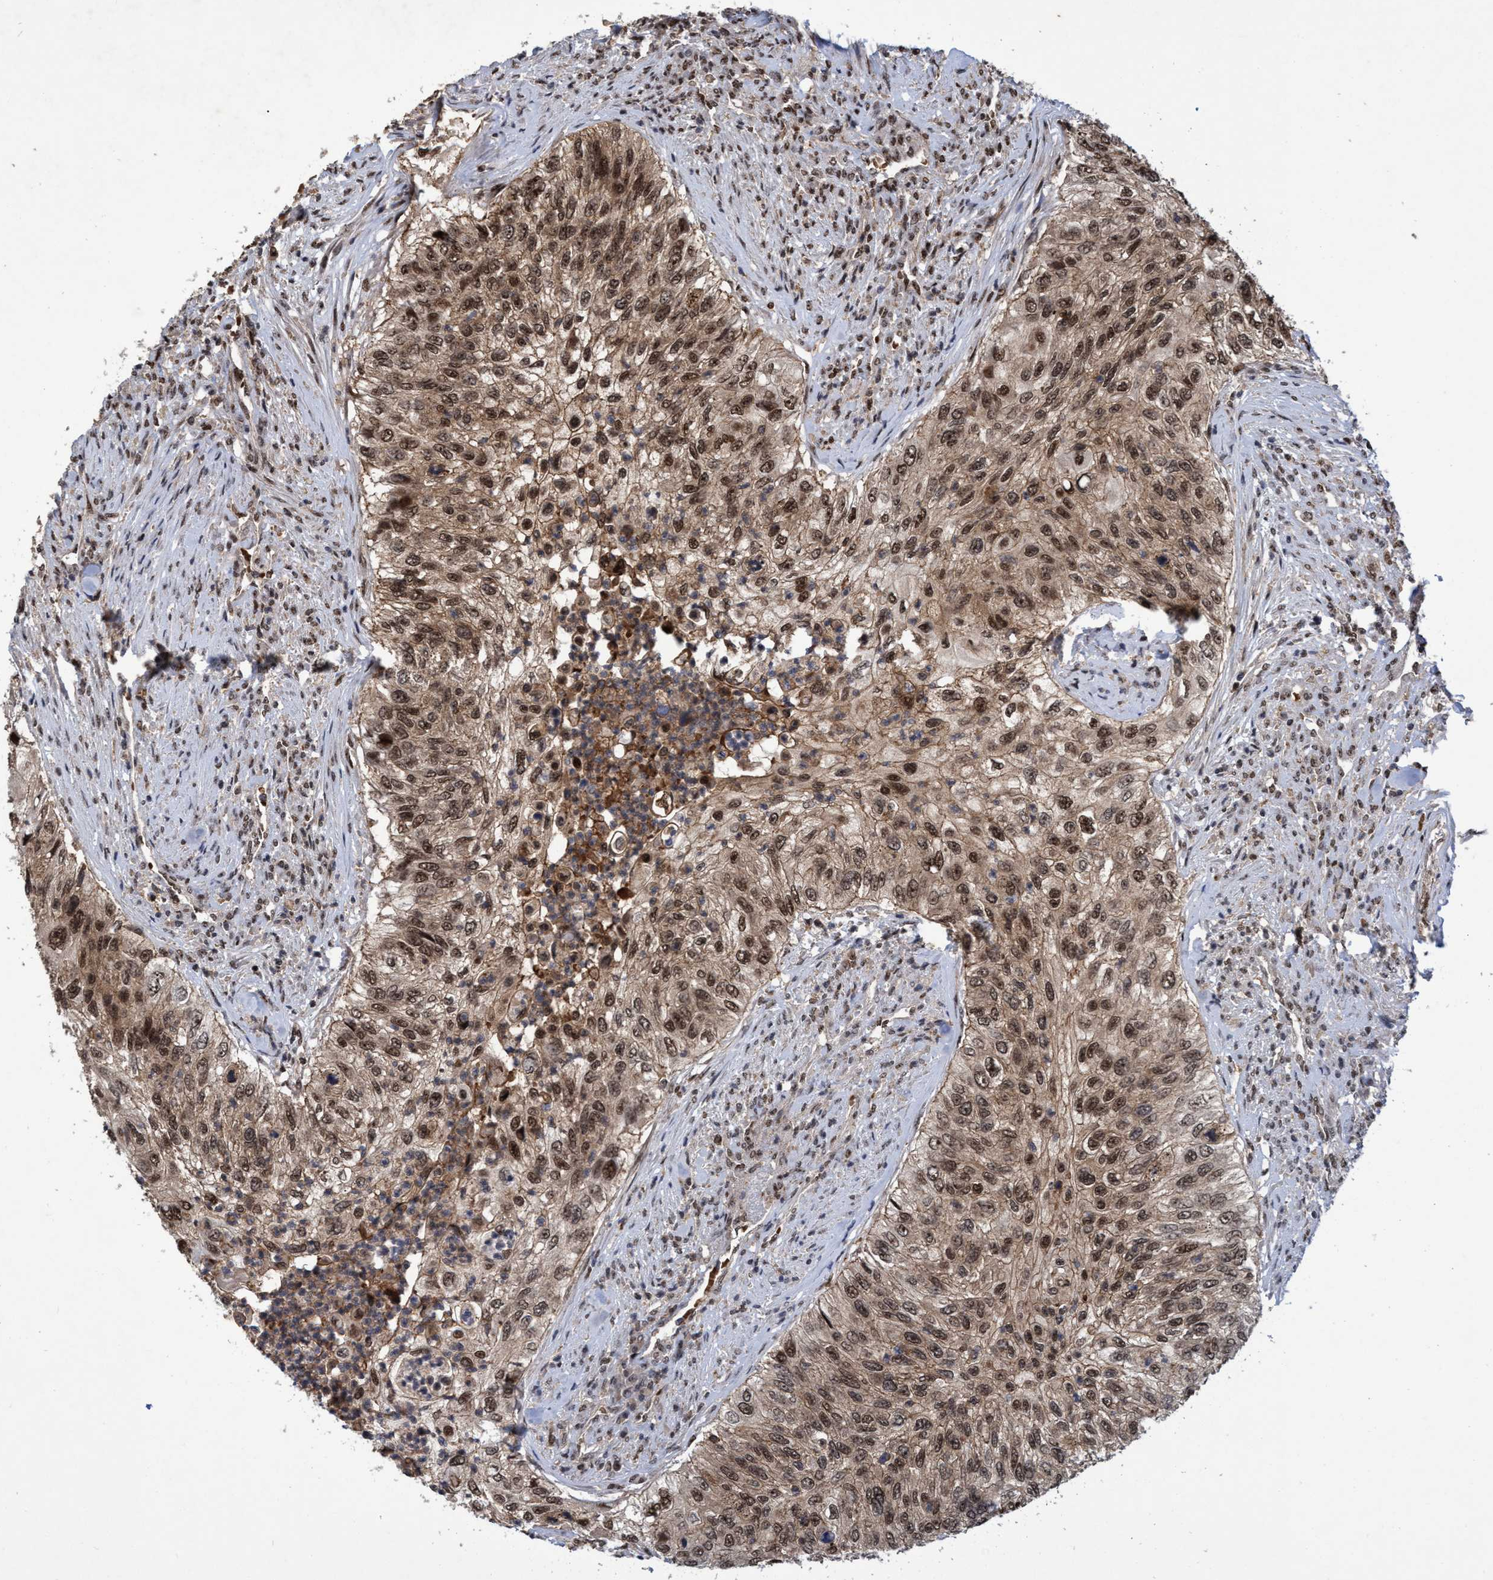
{"staining": {"intensity": "moderate", "quantity": ">75%", "location": "cytoplasmic/membranous,nuclear"}, "tissue": "urothelial cancer", "cell_type": "Tumor cells", "image_type": "cancer", "snomed": [{"axis": "morphology", "description": "Urothelial carcinoma, High grade"}, {"axis": "topography", "description": "Urinary bladder"}], "caption": "Urothelial carcinoma (high-grade) stained with a protein marker reveals moderate staining in tumor cells.", "gene": "GTF2F1", "patient": {"sex": "female", "age": 60}}